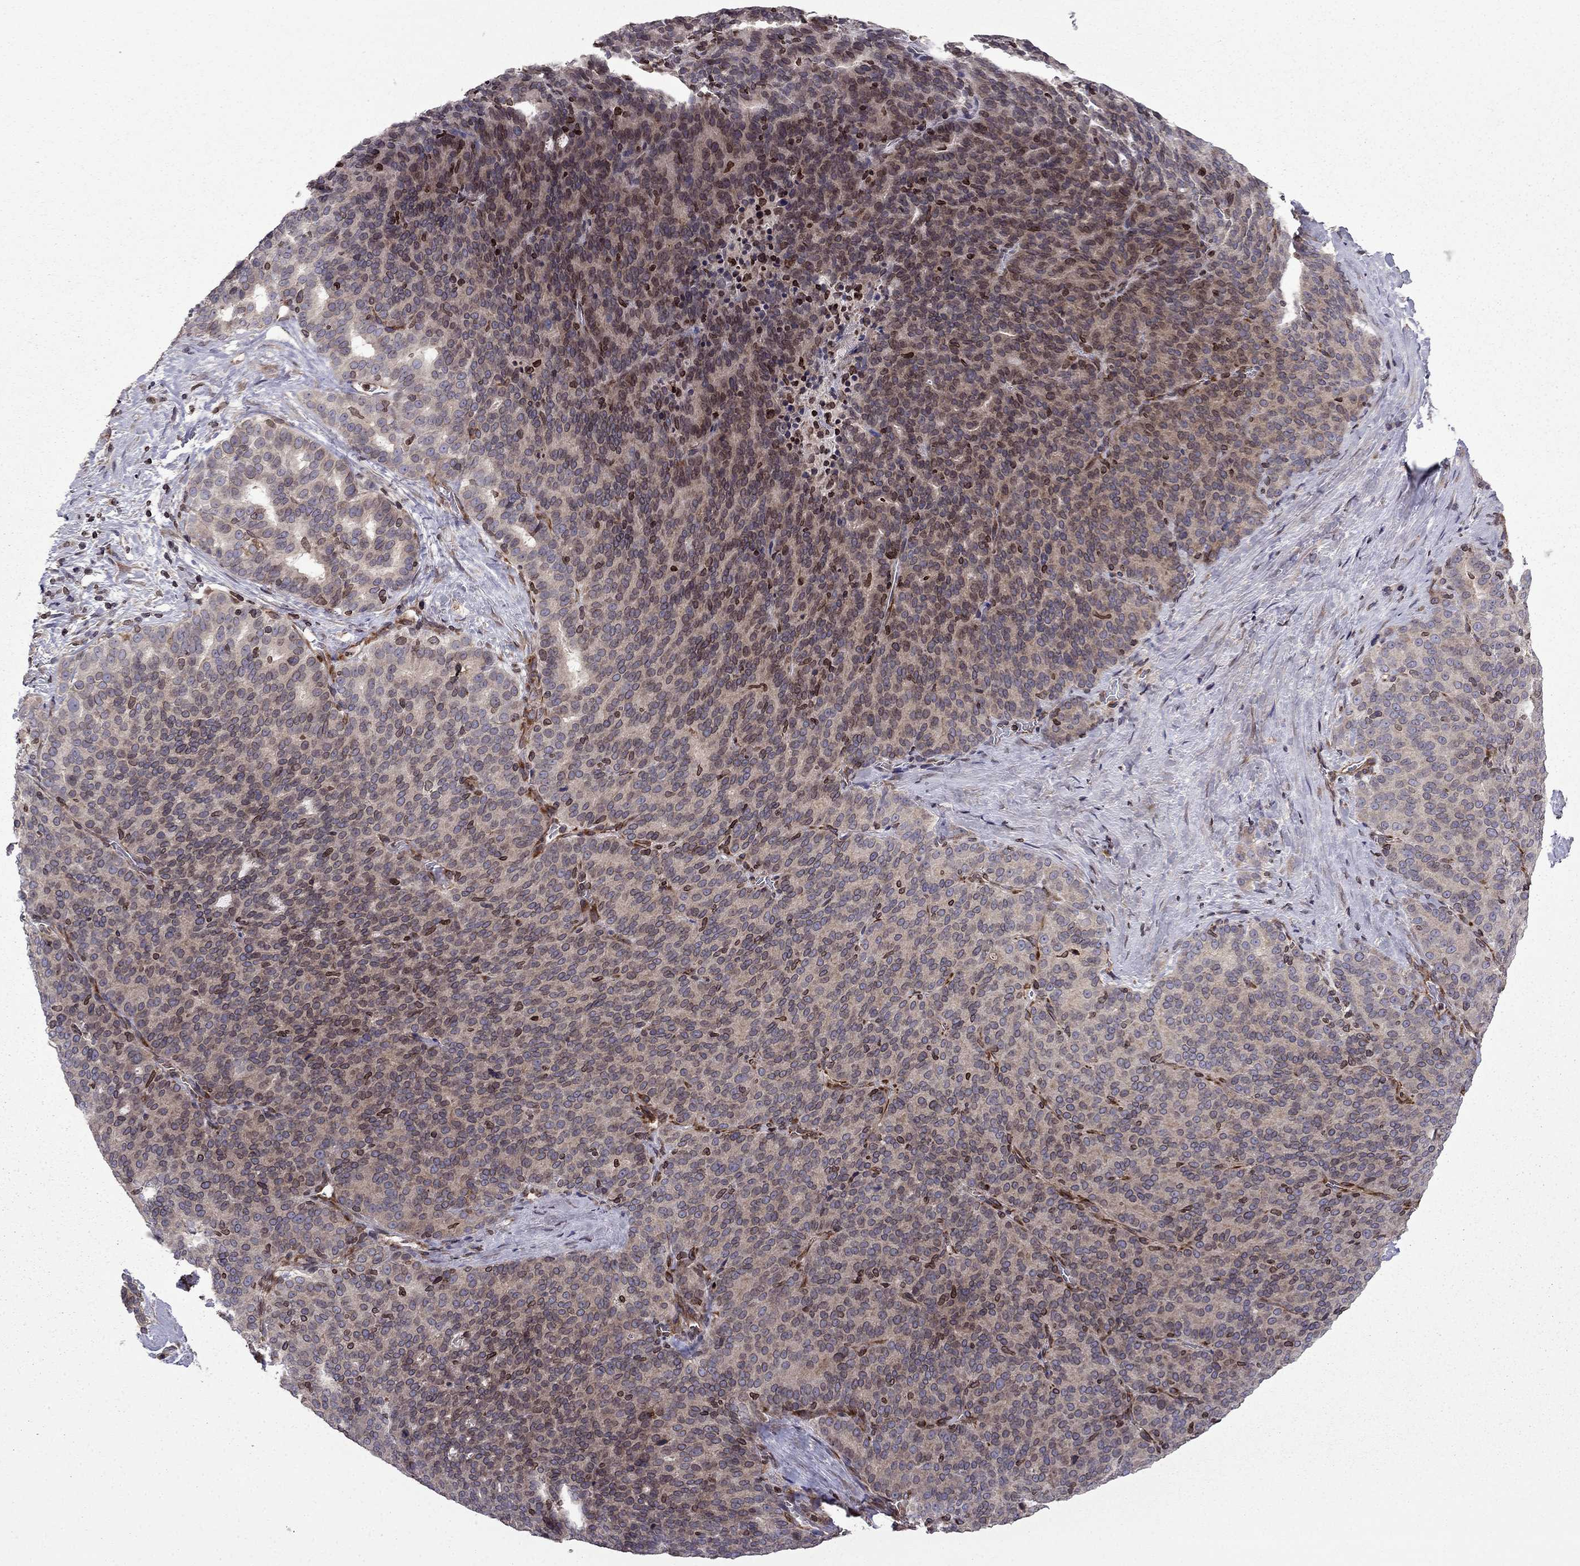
{"staining": {"intensity": "moderate", "quantity": "<25%", "location": "cytoplasmic/membranous"}, "tissue": "liver cancer", "cell_type": "Tumor cells", "image_type": "cancer", "snomed": [{"axis": "morphology", "description": "Cholangiocarcinoma"}, {"axis": "topography", "description": "Liver"}], "caption": "Immunohistochemical staining of human liver cancer exhibits moderate cytoplasmic/membranous protein positivity in about <25% of tumor cells.", "gene": "CDC42BPA", "patient": {"sex": "female", "age": 47}}